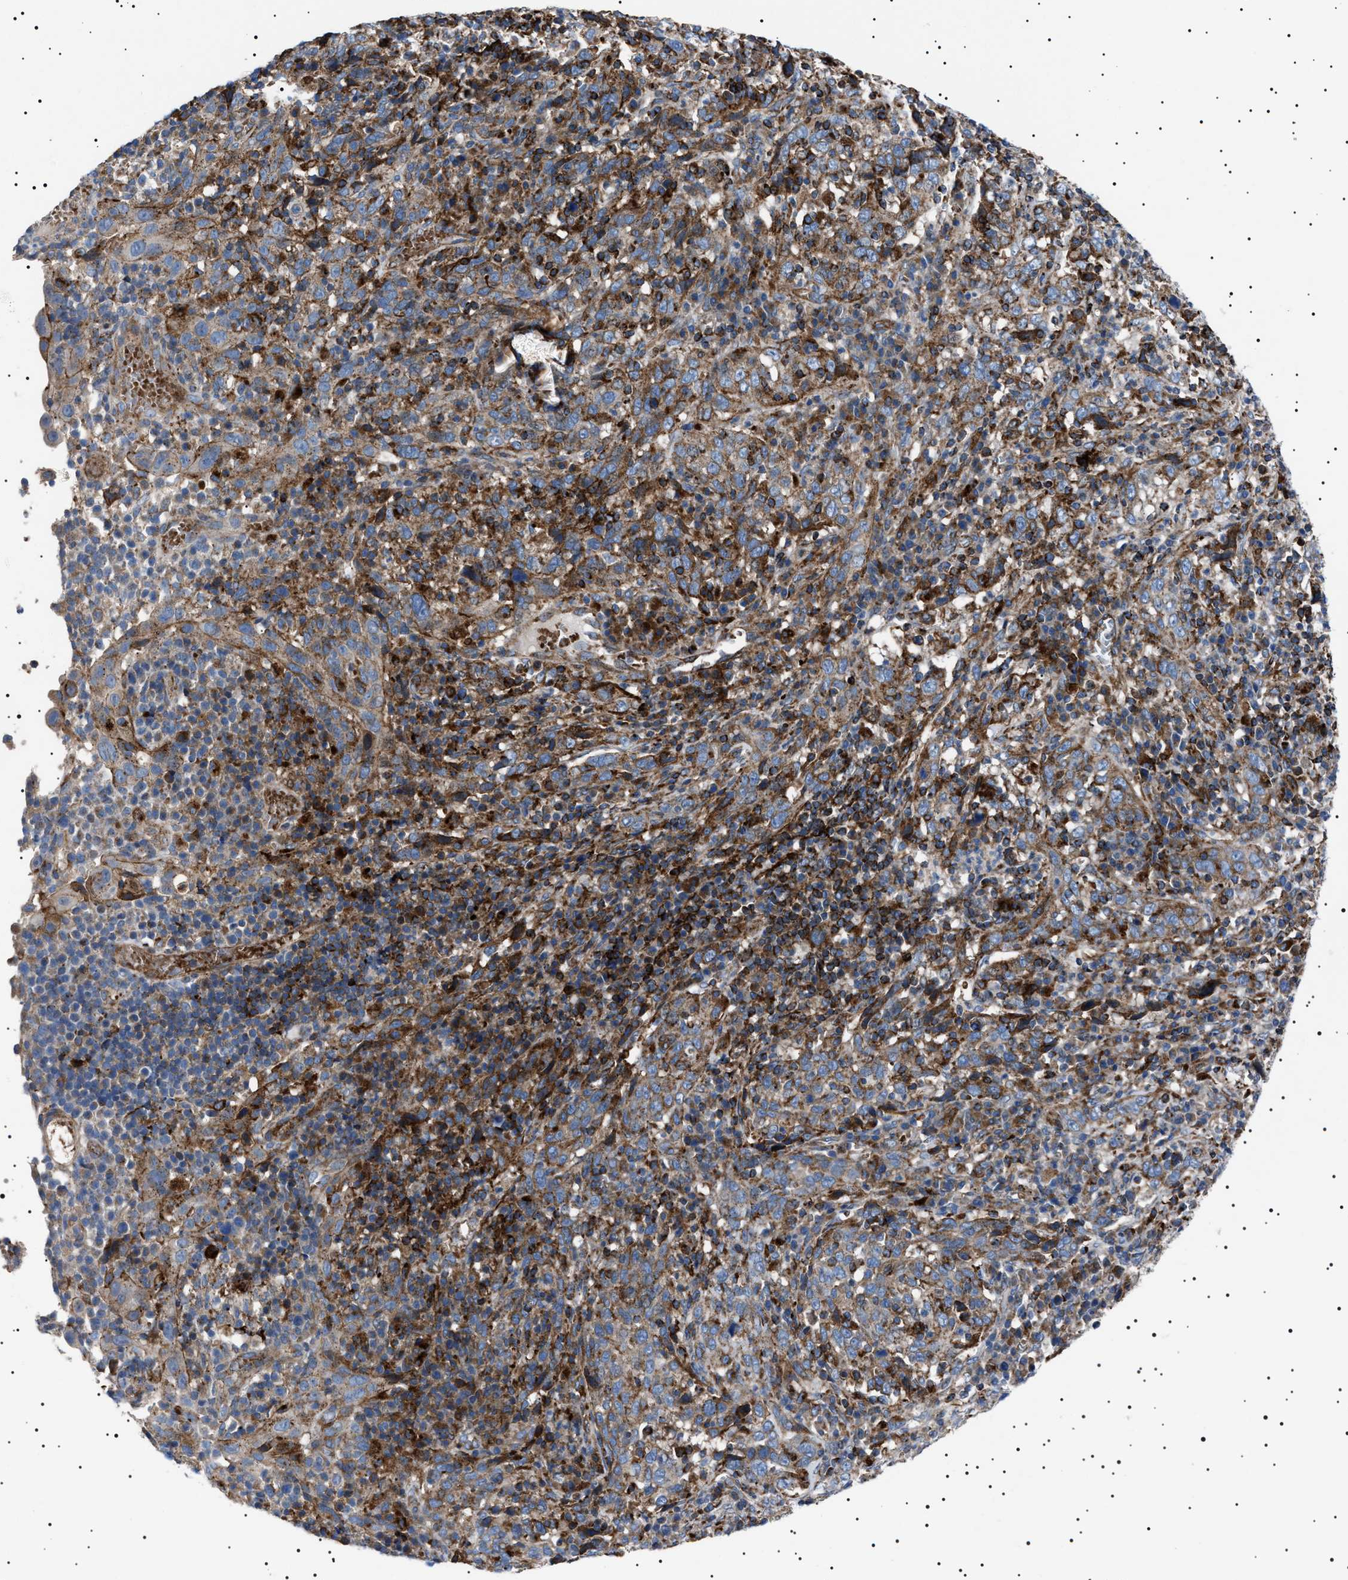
{"staining": {"intensity": "moderate", "quantity": "25%-75%", "location": "cytoplasmic/membranous"}, "tissue": "cervical cancer", "cell_type": "Tumor cells", "image_type": "cancer", "snomed": [{"axis": "morphology", "description": "Squamous cell carcinoma, NOS"}, {"axis": "topography", "description": "Cervix"}], "caption": "The photomicrograph demonstrates immunohistochemical staining of squamous cell carcinoma (cervical). There is moderate cytoplasmic/membranous staining is seen in about 25%-75% of tumor cells.", "gene": "NEU1", "patient": {"sex": "female", "age": 46}}